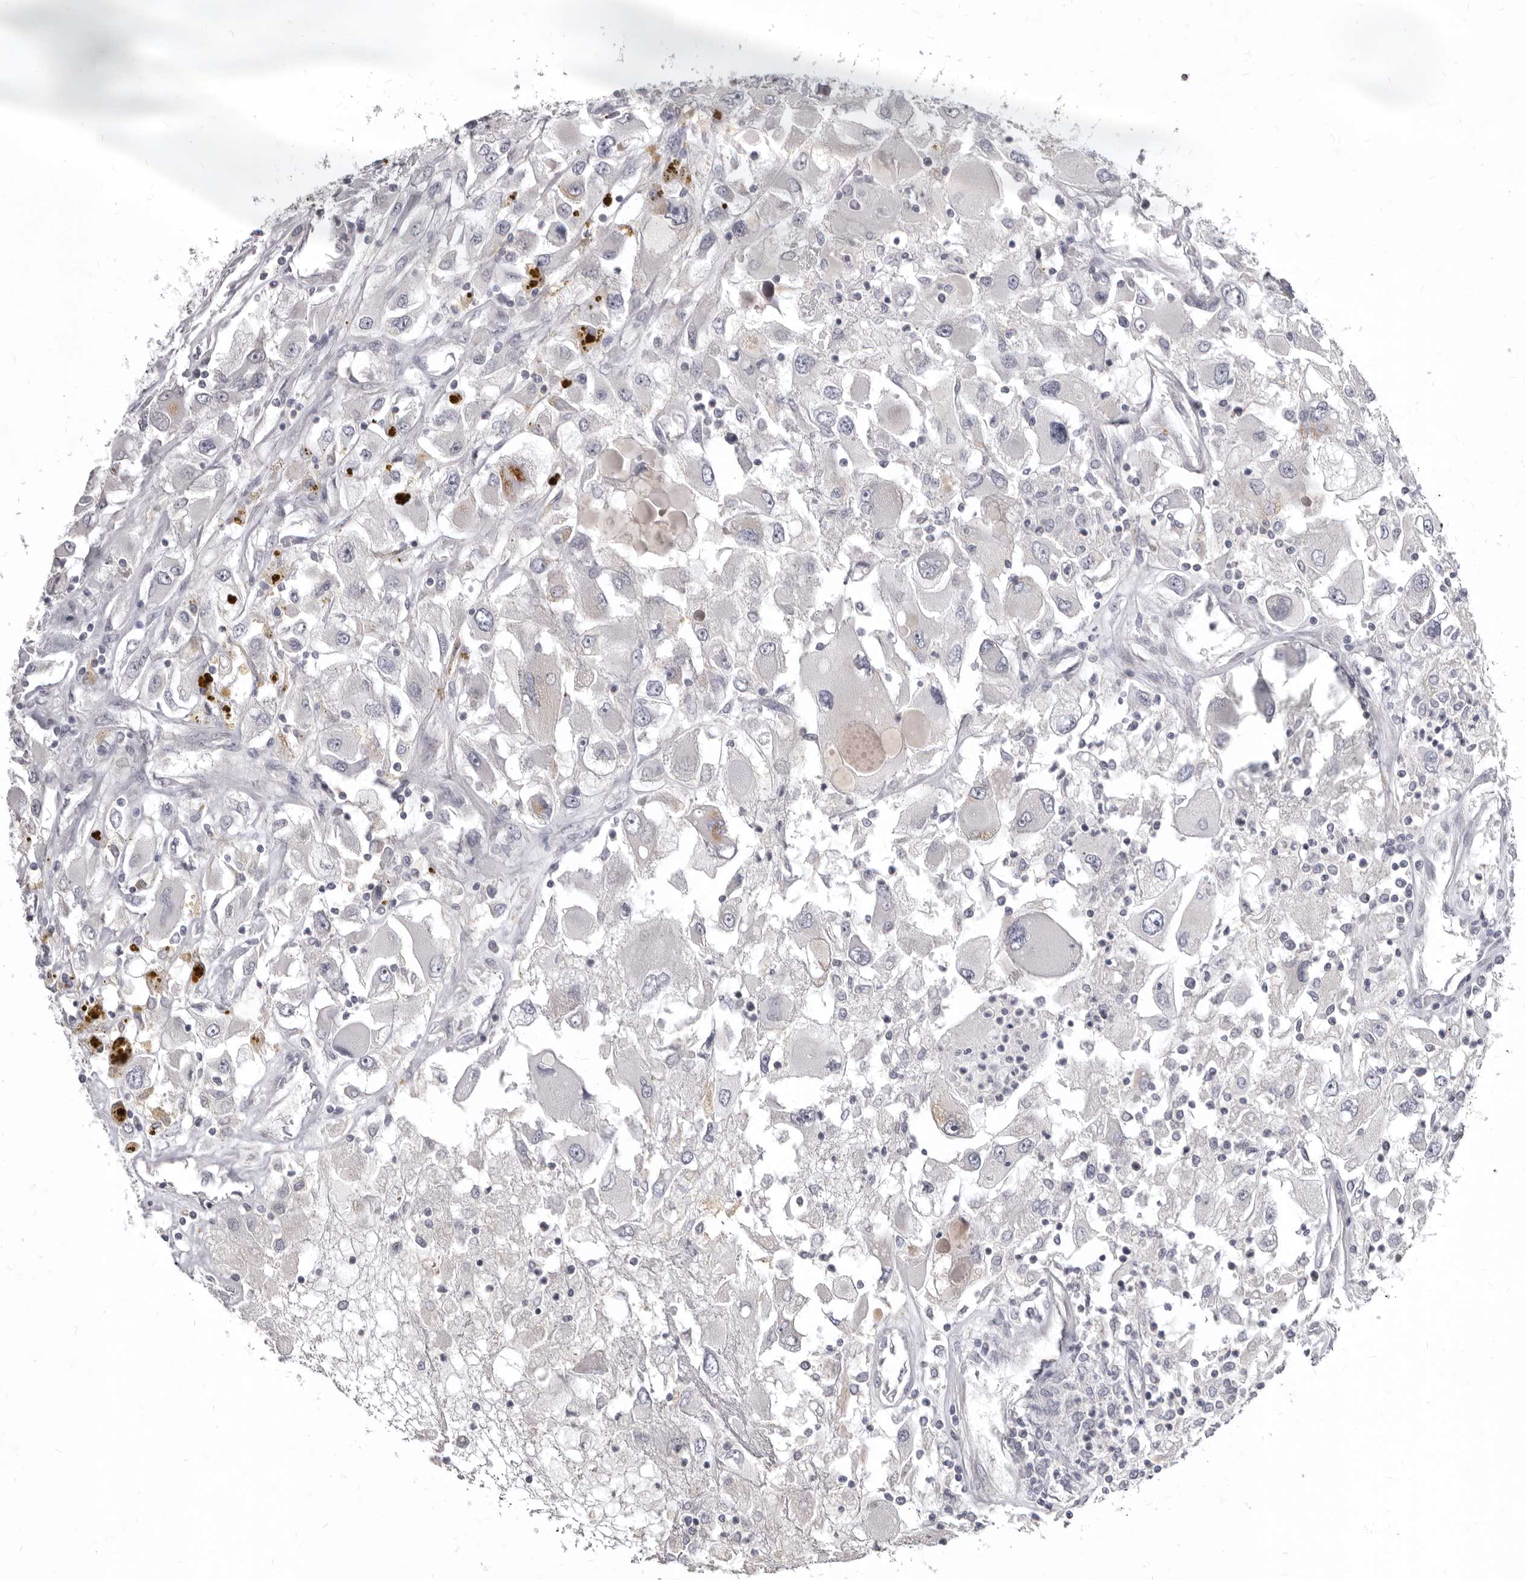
{"staining": {"intensity": "negative", "quantity": "none", "location": "none"}, "tissue": "renal cancer", "cell_type": "Tumor cells", "image_type": "cancer", "snomed": [{"axis": "morphology", "description": "Adenocarcinoma, NOS"}, {"axis": "topography", "description": "Kidney"}], "caption": "Adenocarcinoma (renal) was stained to show a protein in brown. There is no significant expression in tumor cells. The staining was performed using DAB to visualize the protein expression in brown, while the nuclei were stained in blue with hematoxylin (Magnification: 20x).", "gene": "SULT1E1", "patient": {"sex": "female", "age": 52}}